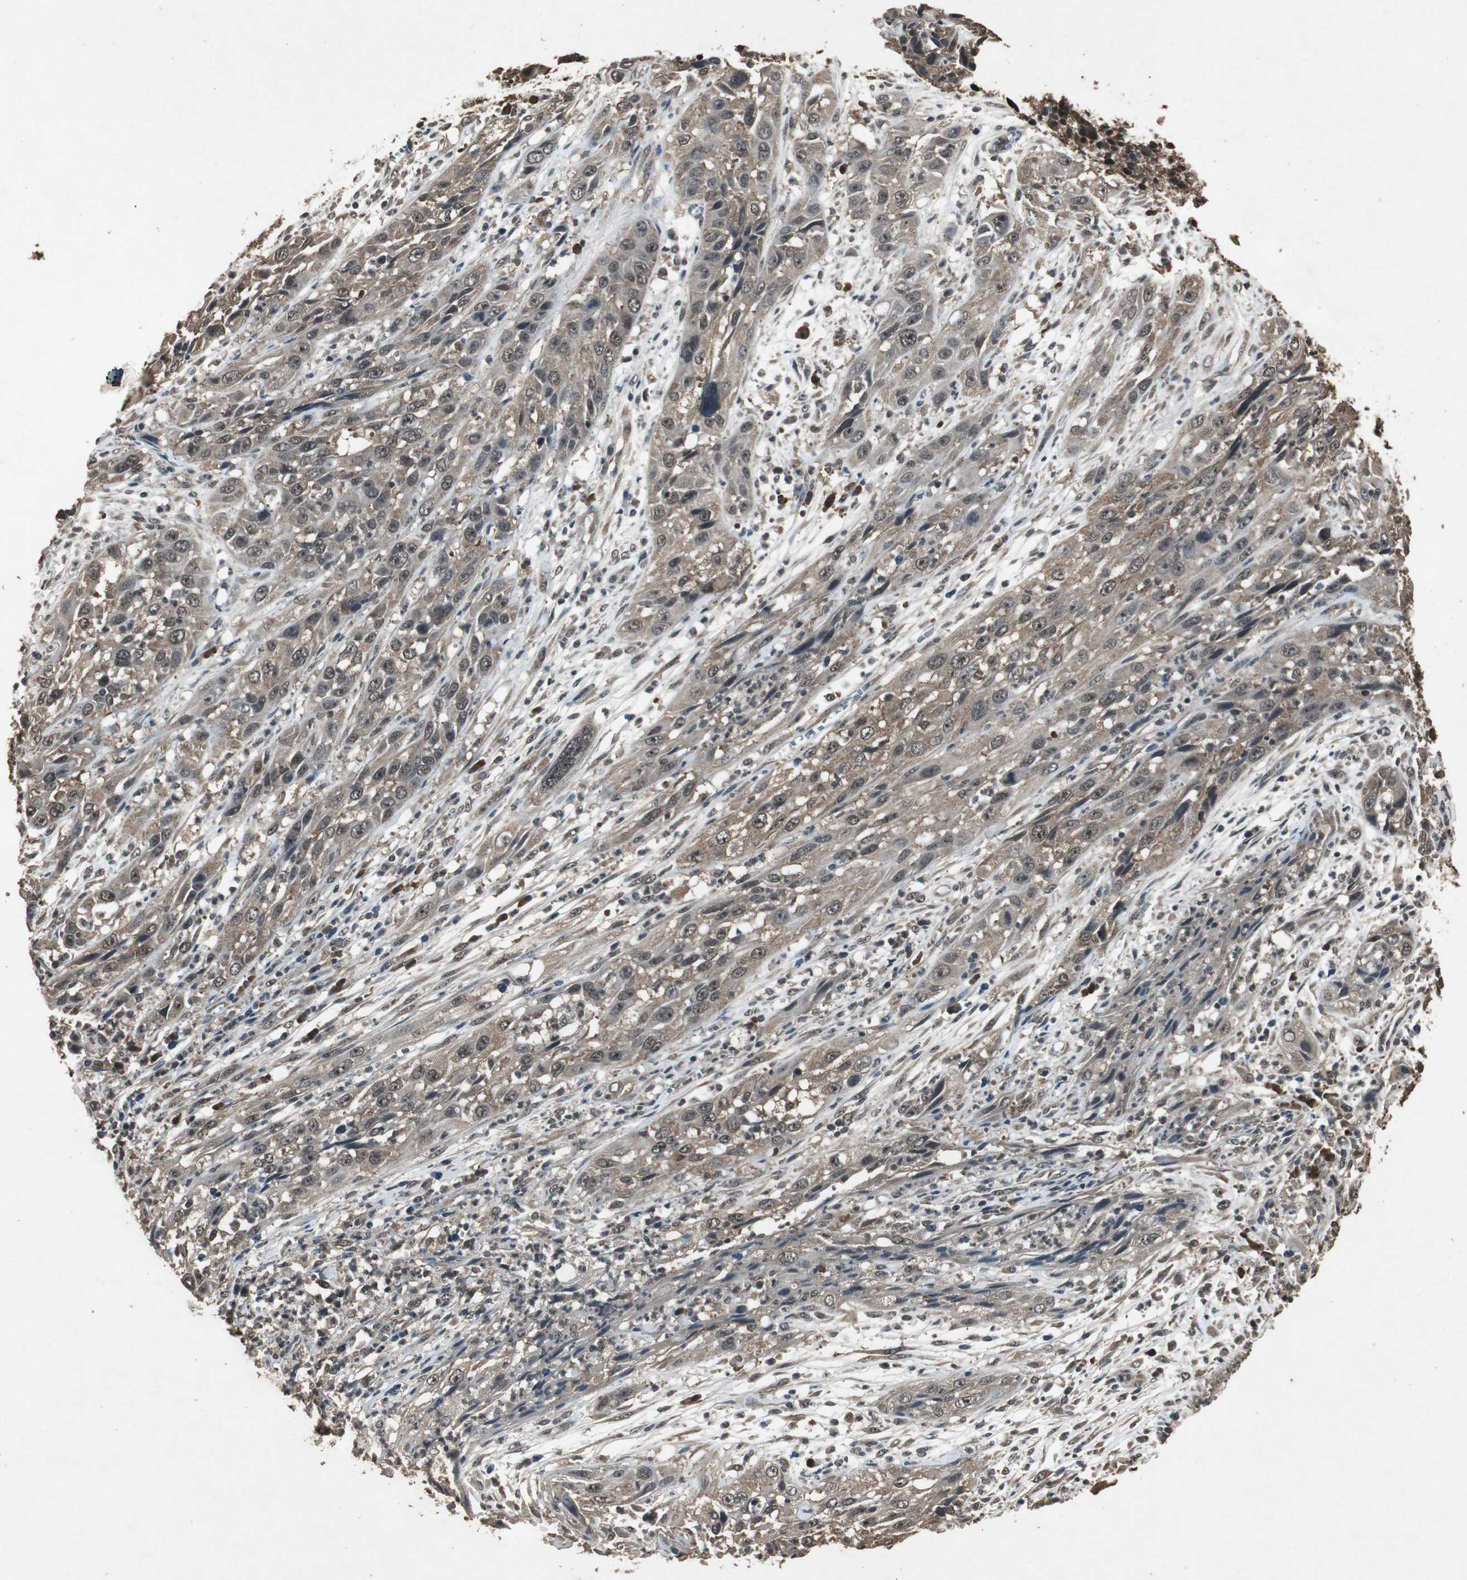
{"staining": {"intensity": "moderate", "quantity": ">75%", "location": "cytoplasmic/membranous,nuclear"}, "tissue": "cervical cancer", "cell_type": "Tumor cells", "image_type": "cancer", "snomed": [{"axis": "morphology", "description": "Squamous cell carcinoma, NOS"}, {"axis": "topography", "description": "Cervix"}], "caption": "The histopathology image exhibits staining of cervical cancer (squamous cell carcinoma), revealing moderate cytoplasmic/membranous and nuclear protein staining (brown color) within tumor cells.", "gene": "EMX1", "patient": {"sex": "female", "age": 32}}